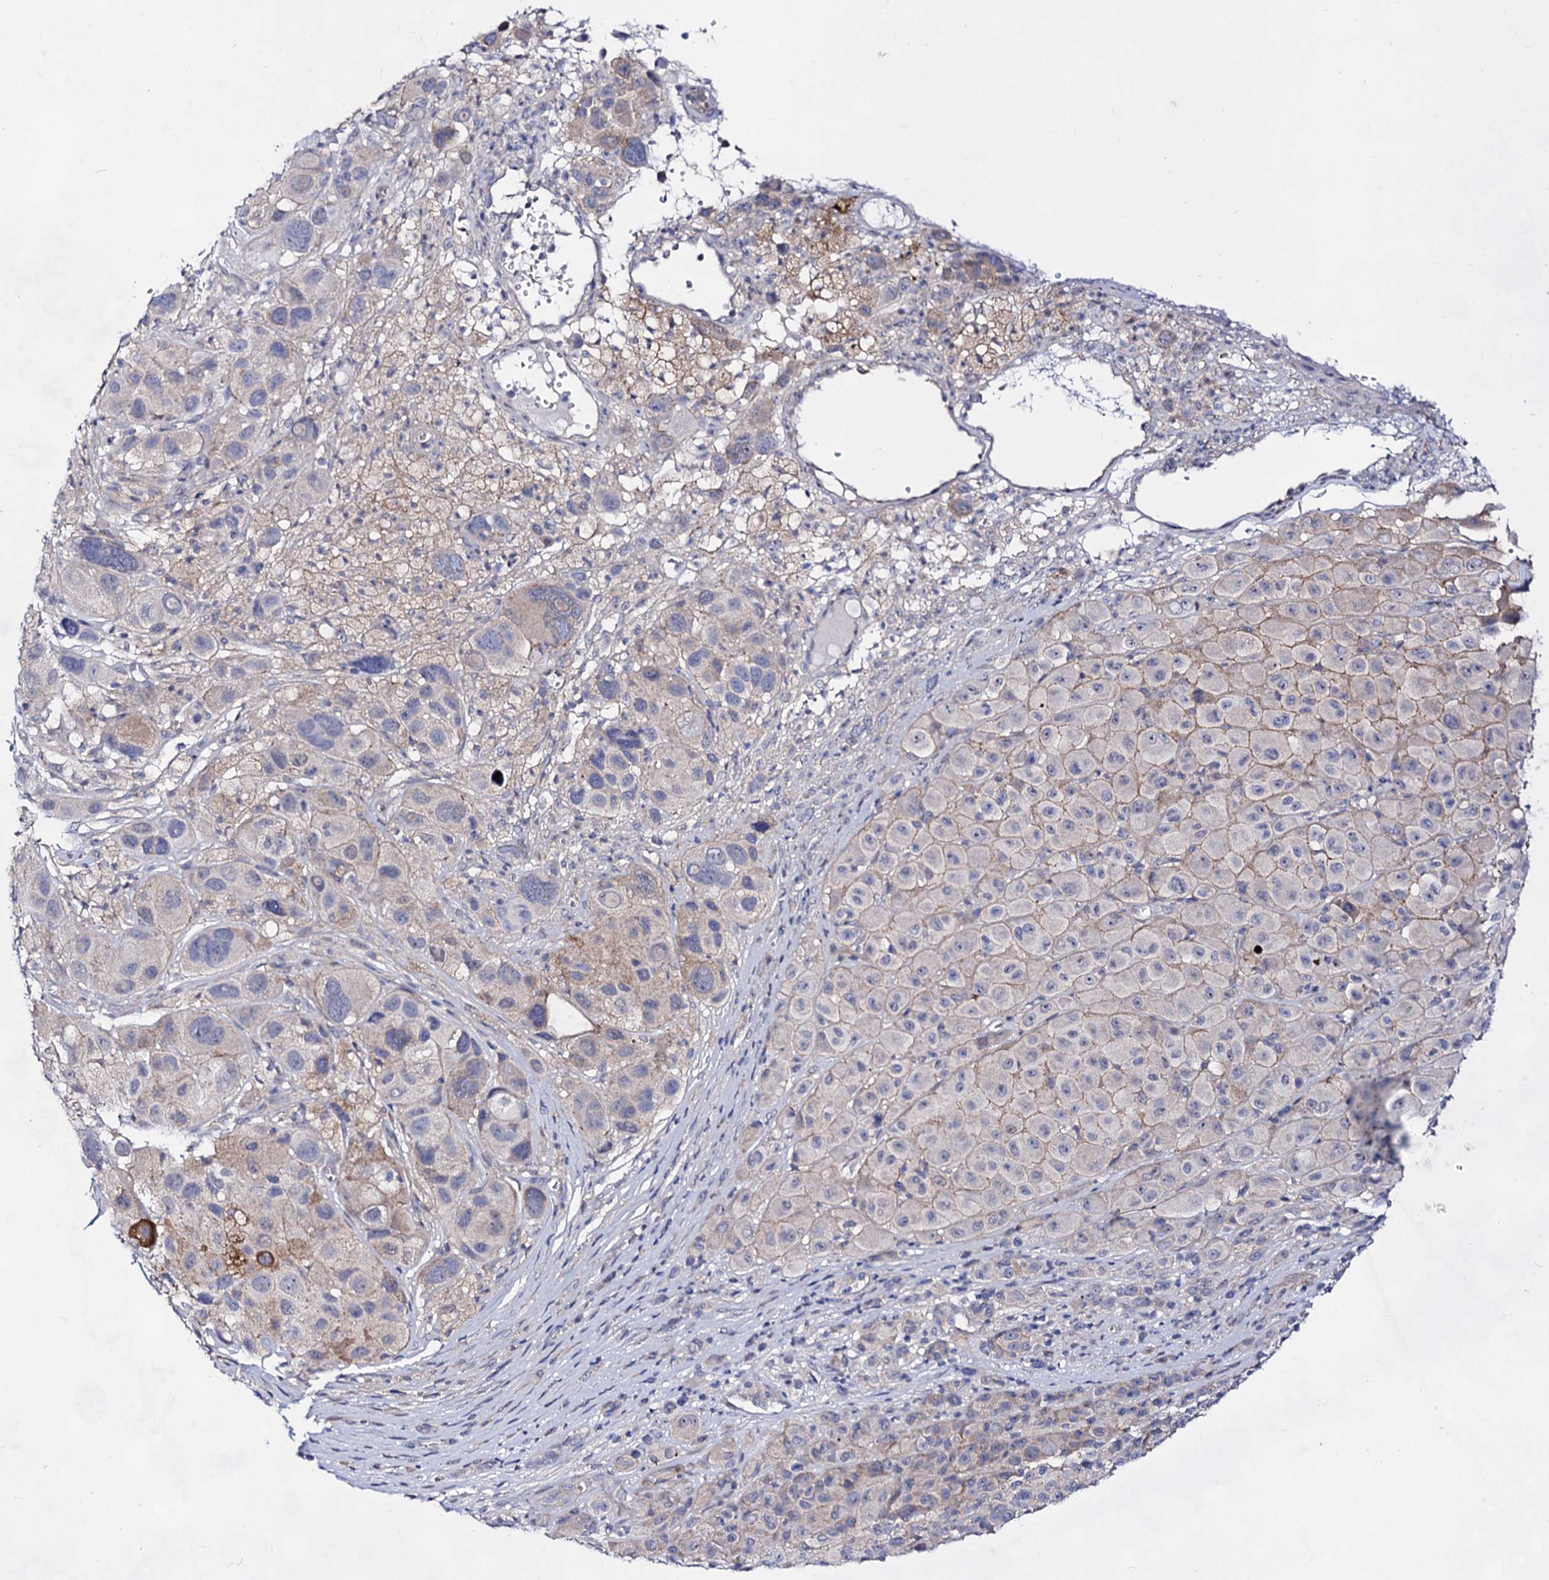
{"staining": {"intensity": "weak", "quantity": "25%-75%", "location": "cytoplasmic/membranous"}, "tissue": "melanoma", "cell_type": "Tumor cells", "image_type": "cancer", "snomed": [{"axis": "morphology", "description": "Malignant melanoma, NOS"}, {"axis": "topography", "description": "Skin of trunk"}], "caption": "Immunohistochemical staining of melanoma exhibits weak cytoplasmic/membranous protein staining in about 25%-75% of tumor cells.", "gene": "PLIN1", "patient": {"sex": "male", "age": 71}}